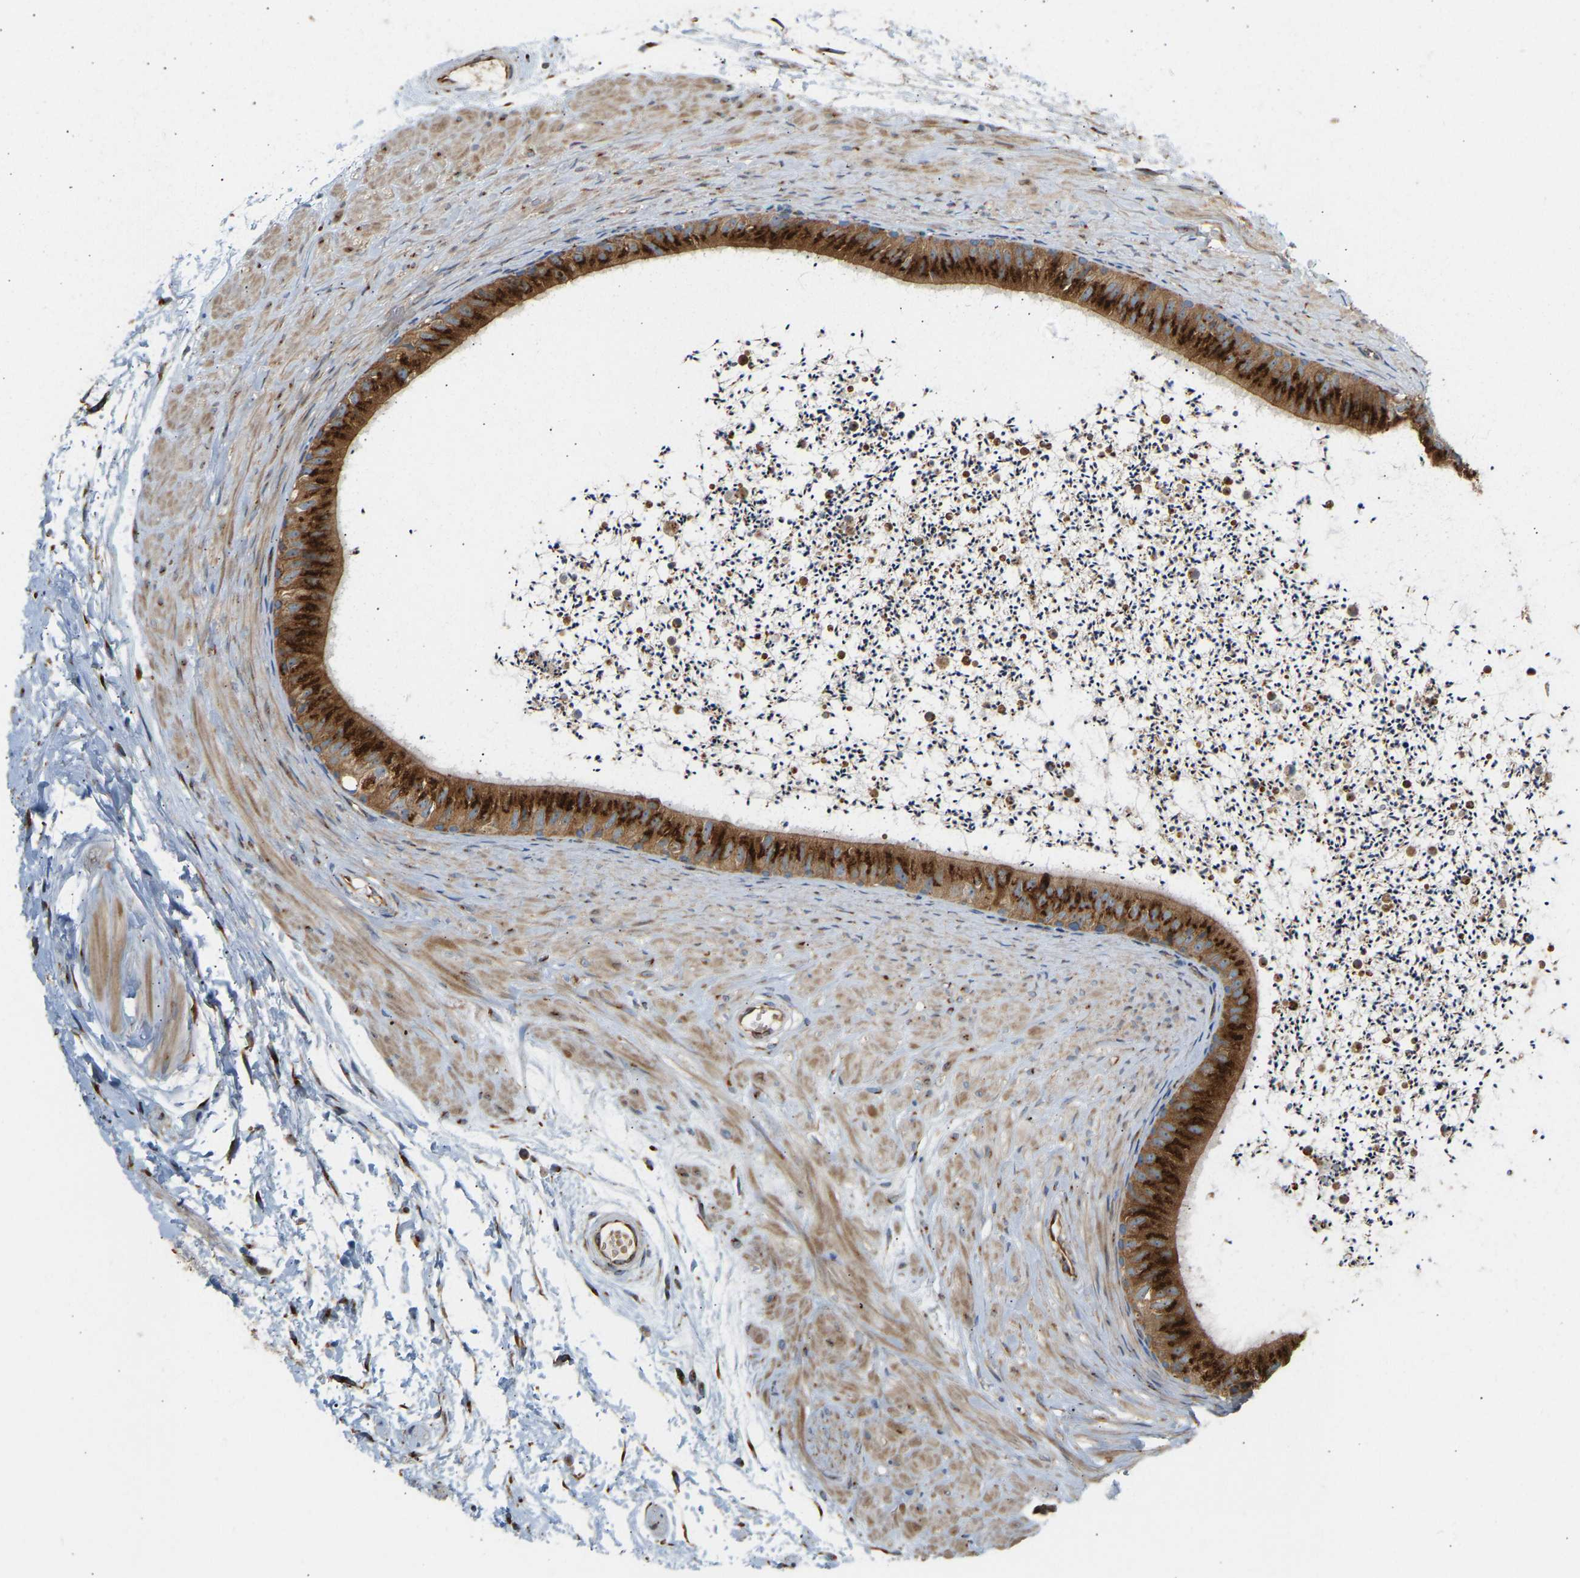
{"staining": {"intensity": "strong", "quantity": ">75%", "location": "cytoplasmic/membranous"}, "tissue": "epididymis", "cell_type": "Glandular cells", "image_type": "normal", "snomed": [{"axis": "morphology", "description": "Normal tissue, NOS"}, {"axis": "topography", "description": "Epididymis"}], "caption": "Glandular cells display strong cytoplasmic/membranous positivity in approximately >75% of cells in unremarkable epididymis. Using DAB (brown) and hematoxylin (blue) stains, captured at high magnification using brightfield microscopy.", "gene": "YIPF2", "patient": {"sex": "male", "age": 56}}